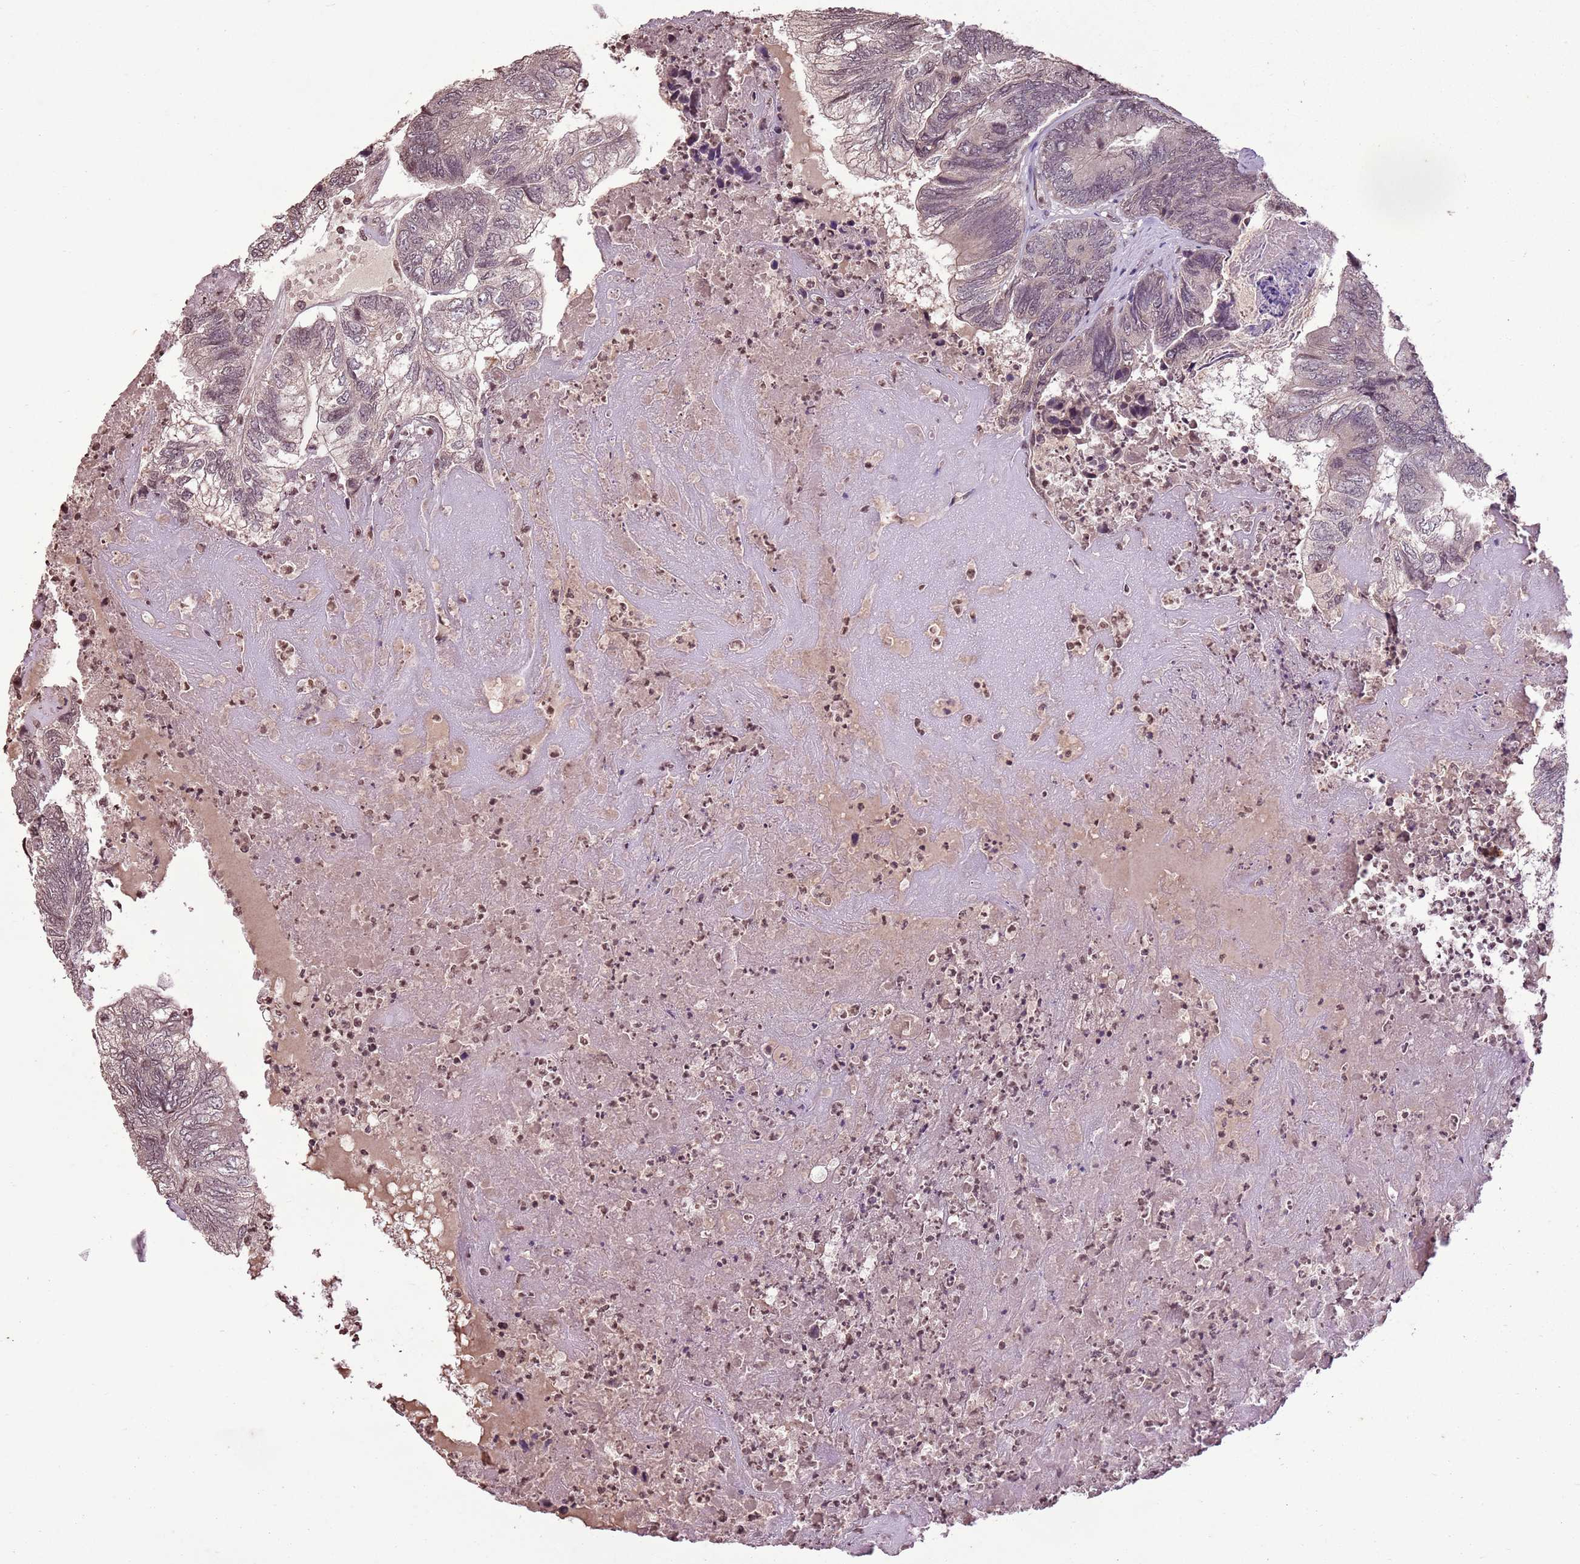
{"staining": {"intensity": "weak", "quantity": "<25%", "location": "nuclear"}, "tissue": "colorectal cancer", "cell_type": "Tumor cells", "image_type": "cancer", "snomed": [{"axis": "morphology", "description": "Adenocarcinoma, NOS"}, {"axis": "topography", "description": "Colon"}], "caption": "Colorectal cancer was stained to show a protein in brown. There is no significant staining in tumor cells.", "gene": "CAPN9", "patient": {"sex": "female", "age": 67}}